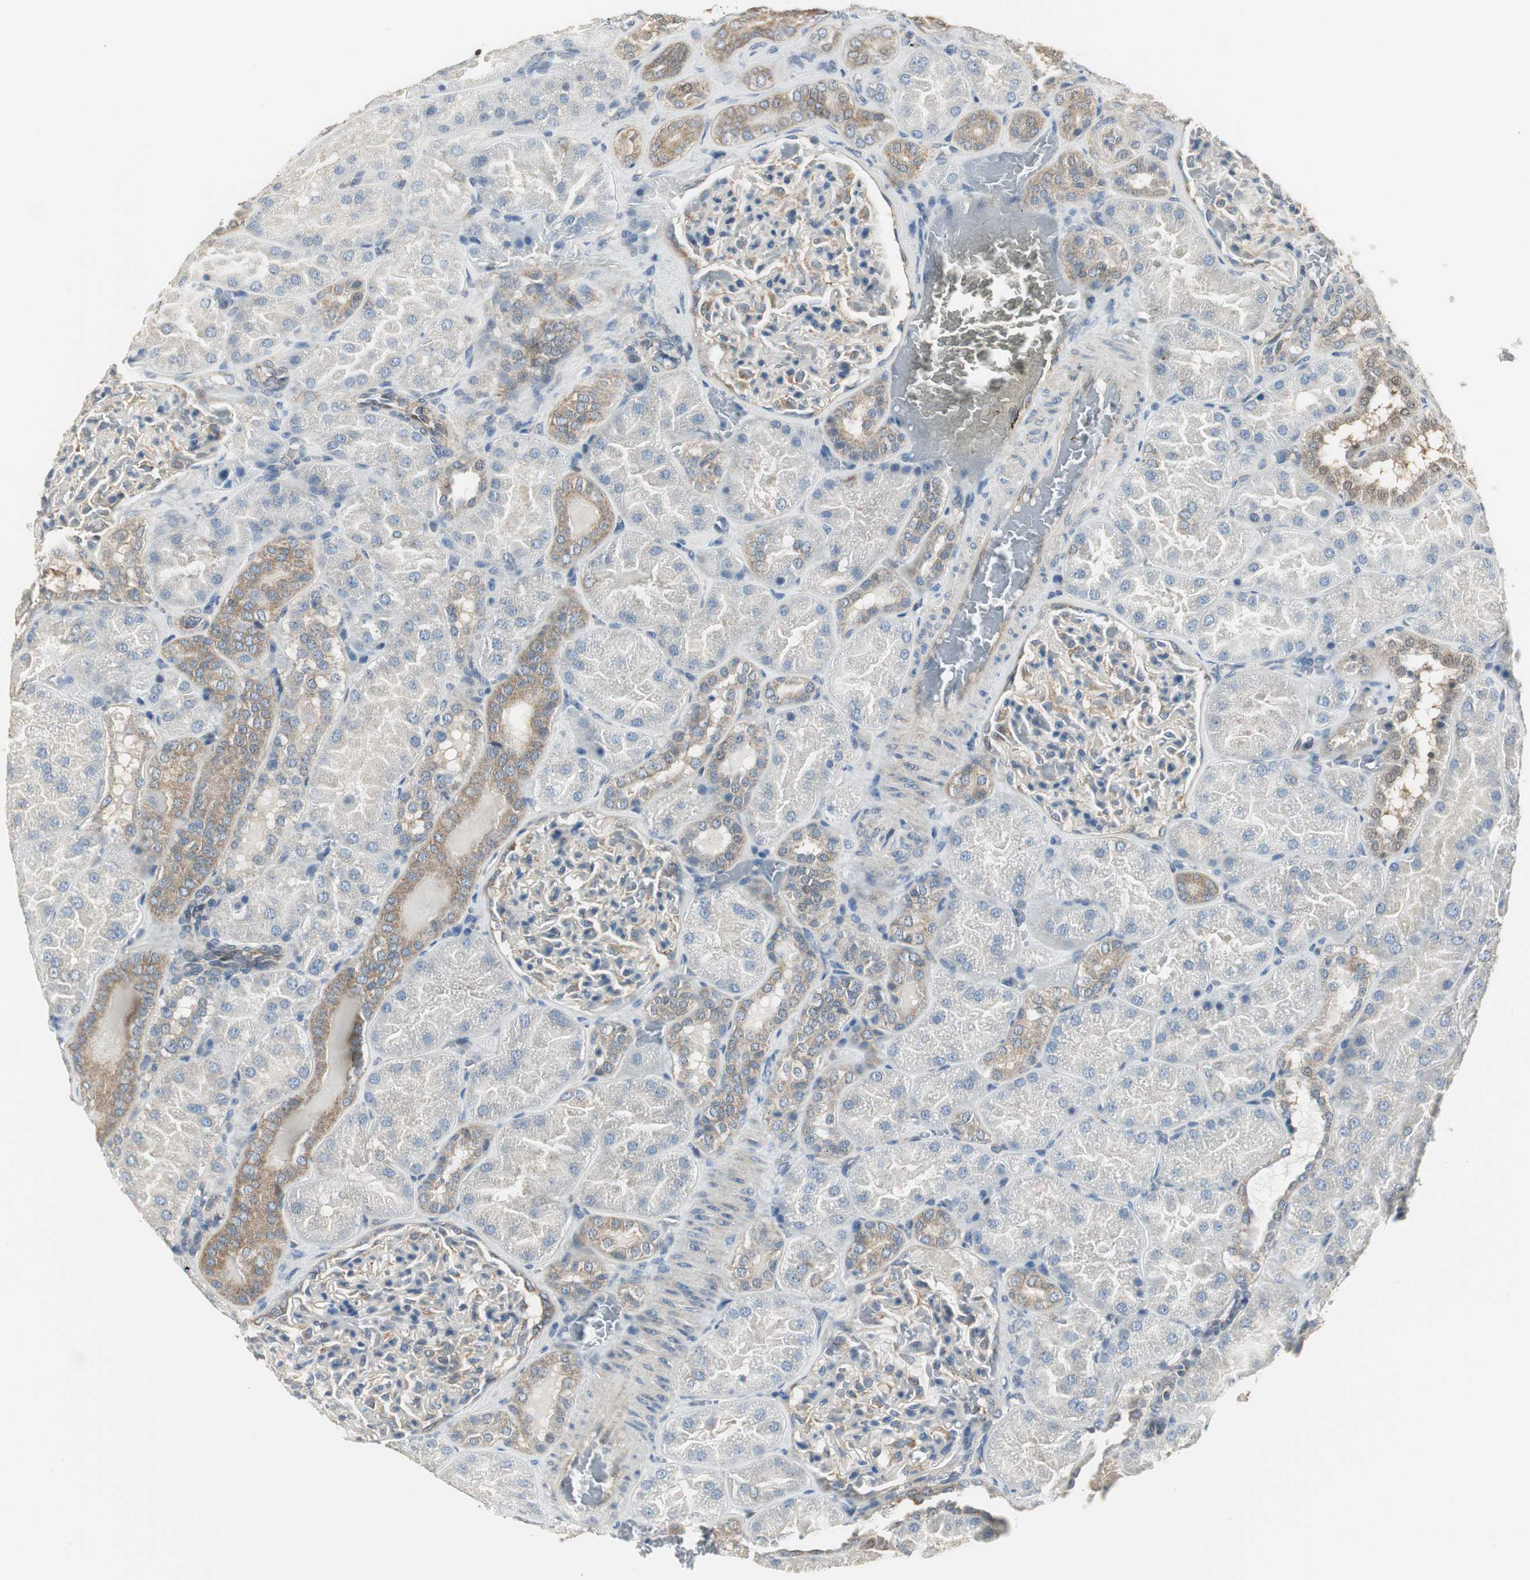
{"staining": {"intensity": "weak", "quantity": "25%-75%", "location": "cytoplasmic/membranous"}, "tissue": "kidney", "cell_type": "Cells in glomeruli", "image_type": "normal", "snomed": [{"axis": "morphology", "description": "Normal tissue, NOS"}, {"axis": "topography", "description": "Kidney"}], "caption": "Immunohistochemistry of benign kidney demonstrates low levels of weak cytoplasmic/membranous positivity in about 25%-75% of cells in glomeruli.", "gene": "CCT5", "patient": {"sex": "male", "age": 28}}